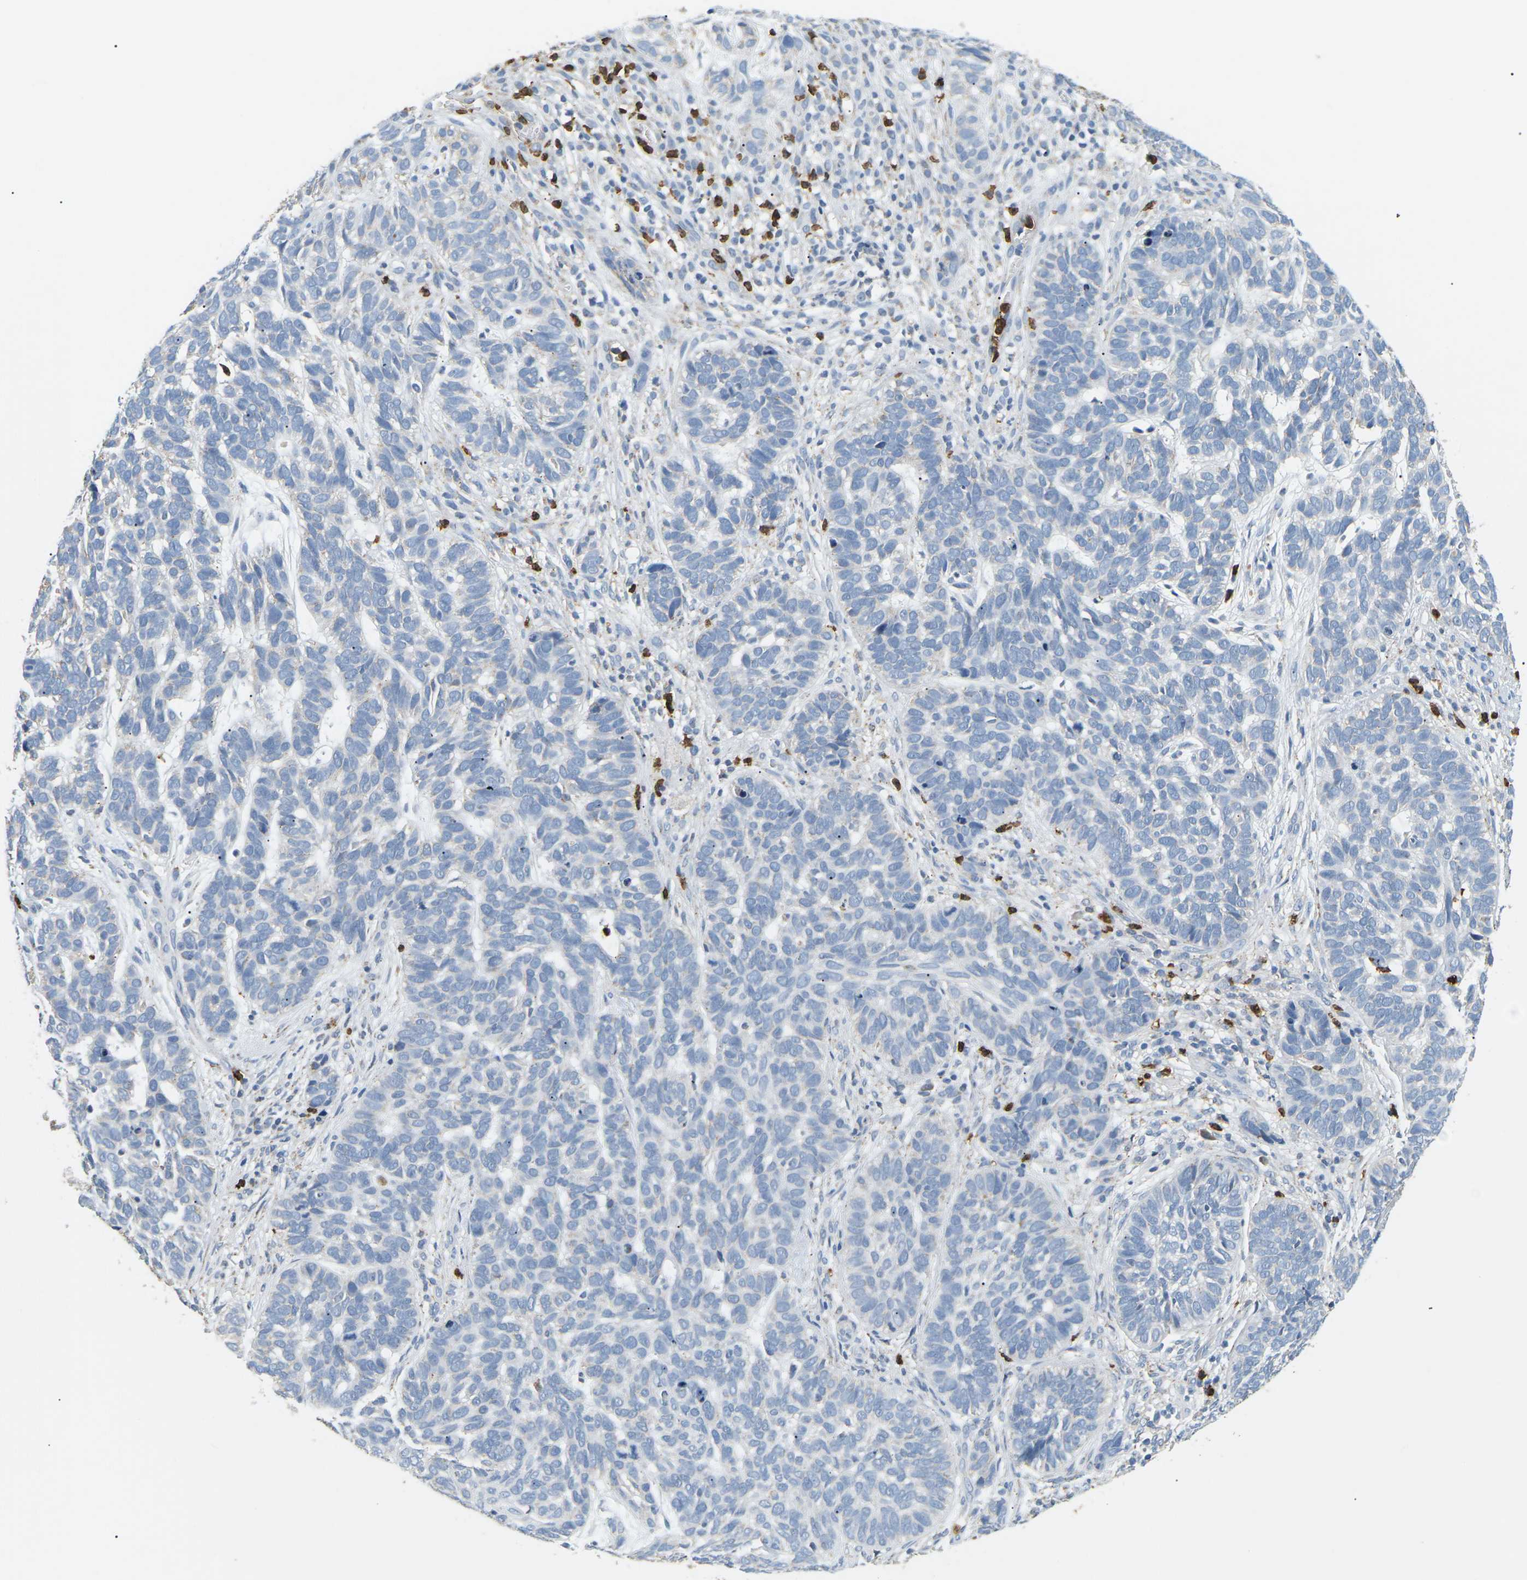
{"staining": {"intensity": "negative", "quantity": "none", "location": "none"}, "tissue": "skin cancer", "cell_type": "Tumor cells", "image_type": "cancer", "snomed": [{"axis": "morphology", "description": "Basal cell carcinoma"}, {"axis": "topography", "description": "Skin"}], "caption": "Immunohistochemical staining of skin cancer (basal cell carcinoma) exhibits no significant staining in tumor cells.", "gene": "ADM", "patient": {"sex": "male", "age": 87}}